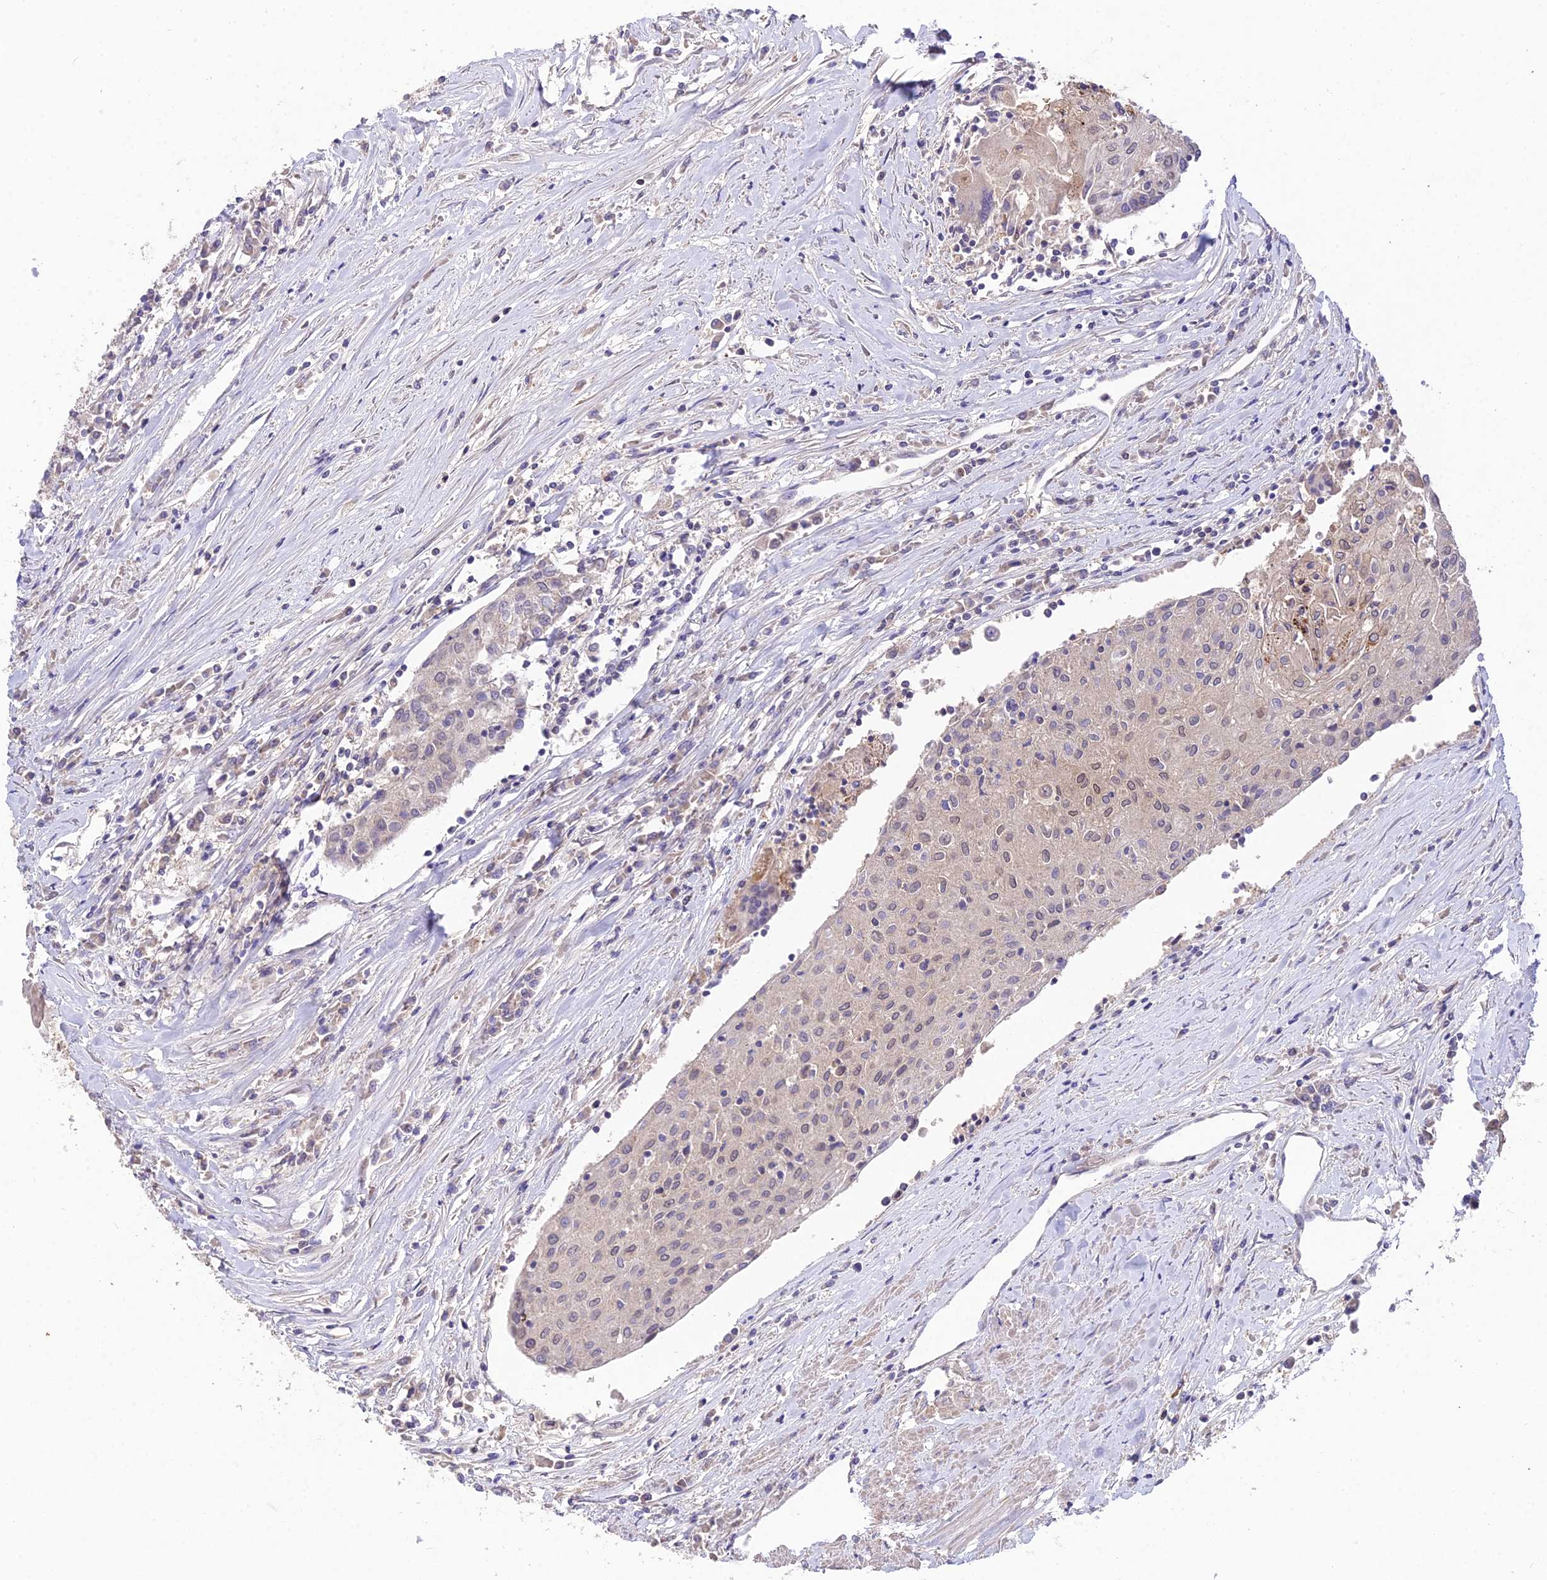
{"staining": {"intensity": "weak", "quantity": "<25%", "location": "nuclear"}, "tissue": "urothelial cancer", "cell_type": "Tumor cells", "image_type": "cancer", "snomed": [{"axis": "morphology", "description": "Urothelial carcinoma, High grade"}, {"axis": "topography", "description": "Urinary bladder"}], "caption": "A photomicrograph of human high-grade urothelial carcinoma is negative for staining in tumor cells.", "gene": "PGK1", "patient": {"sex": "female", "age": 85}}